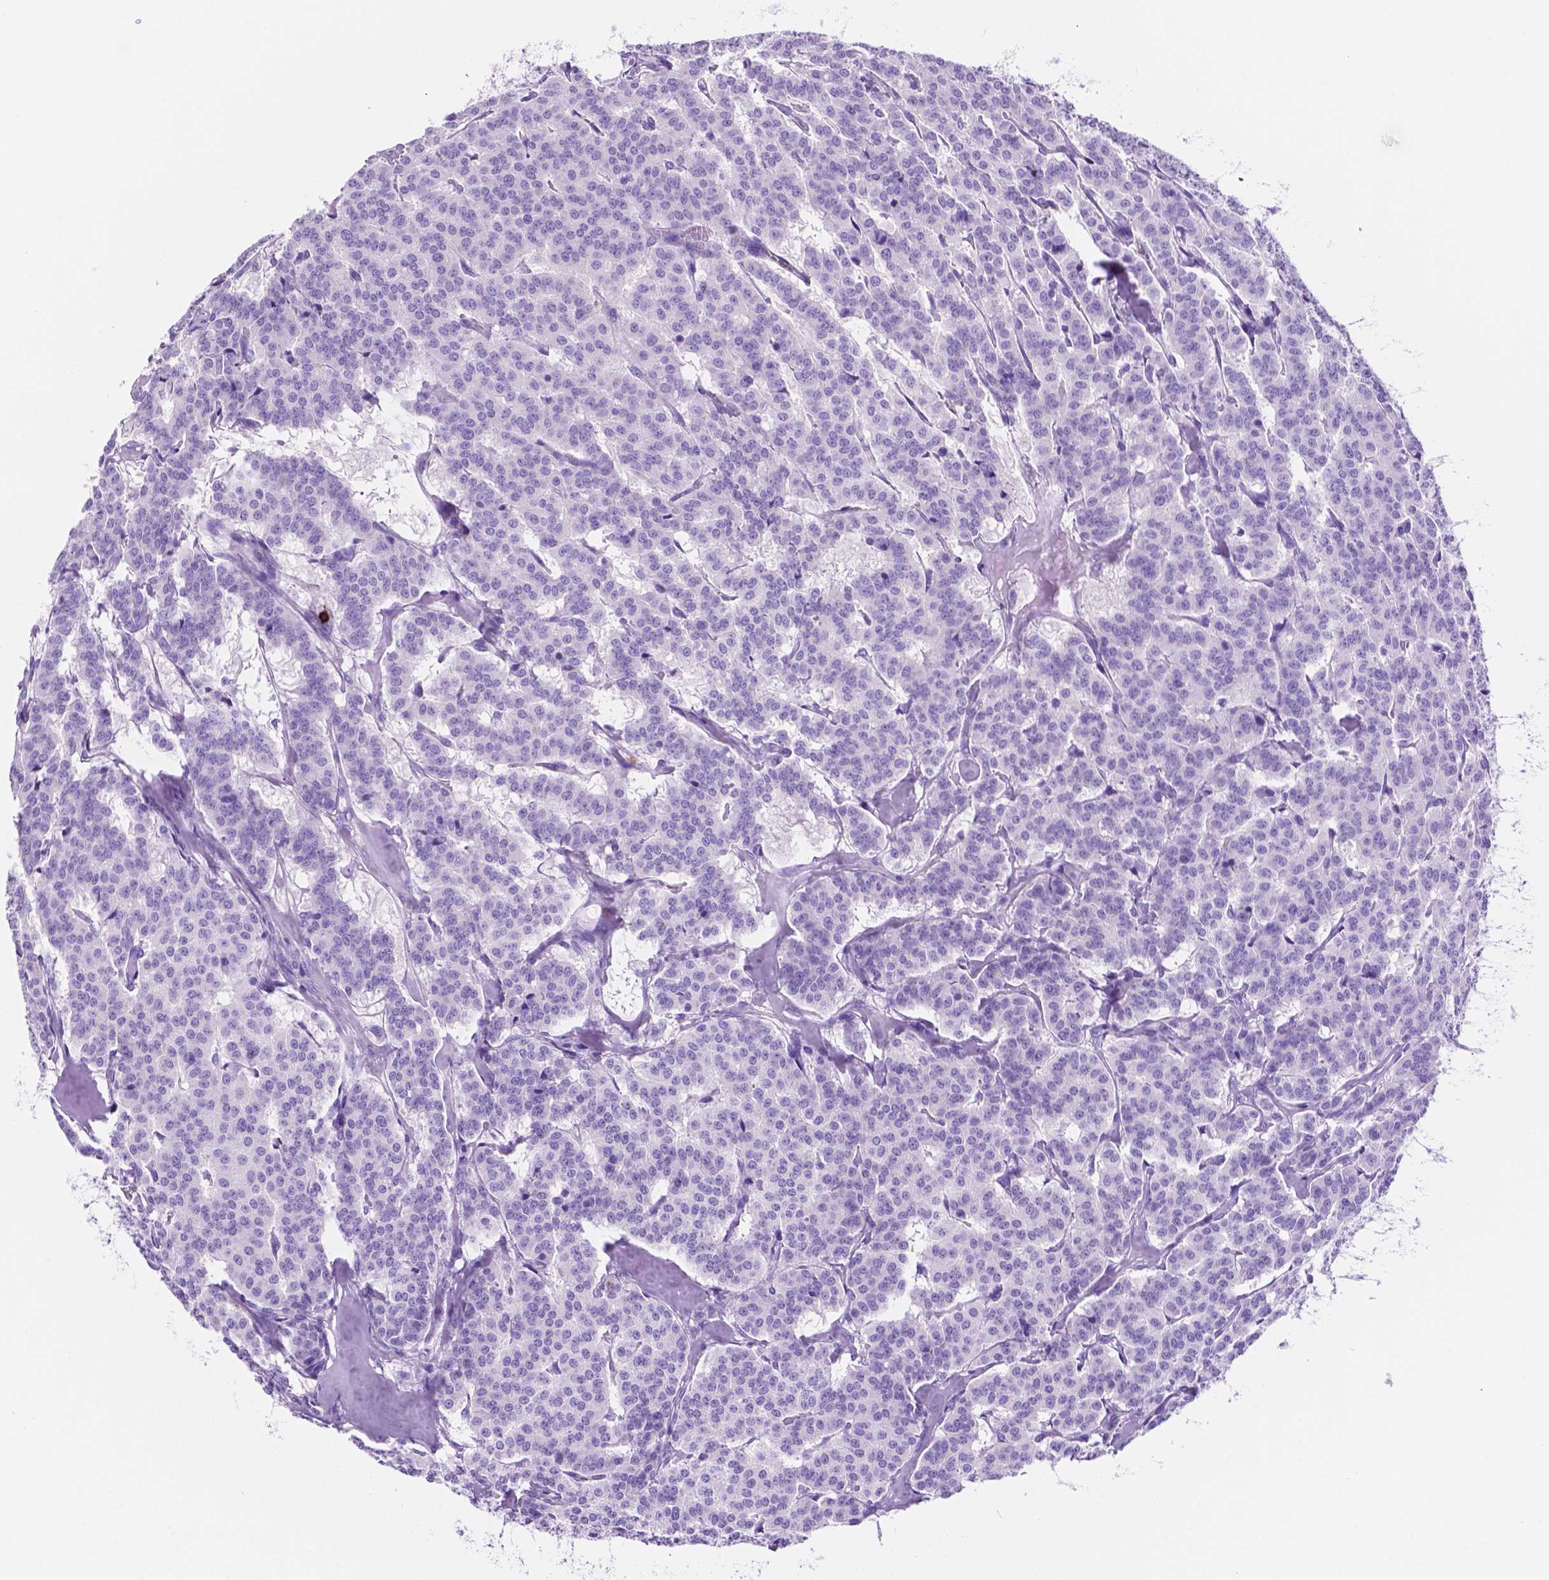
{"staining": {"intensity": "negative", "quantity": "none", "location": "none"}, "tissue": "carcinoid", "cell_type": "Tumor cells", "image_type": "cancer", "snomed": [{"axis": "morphology", "description": "Normal tissue, NOS"}, {"axis": "morphology", "description": "Carcinoid, malignant, NOS"}, {"axis": "topography", "description": "Lung"}], "caption": "This is an immunohistochemistry histopathology image of human carcinoid. There is no positivity in tumor cells.", "gene": "FOXB2", "patient": {"sex": "female", "age": 46}}